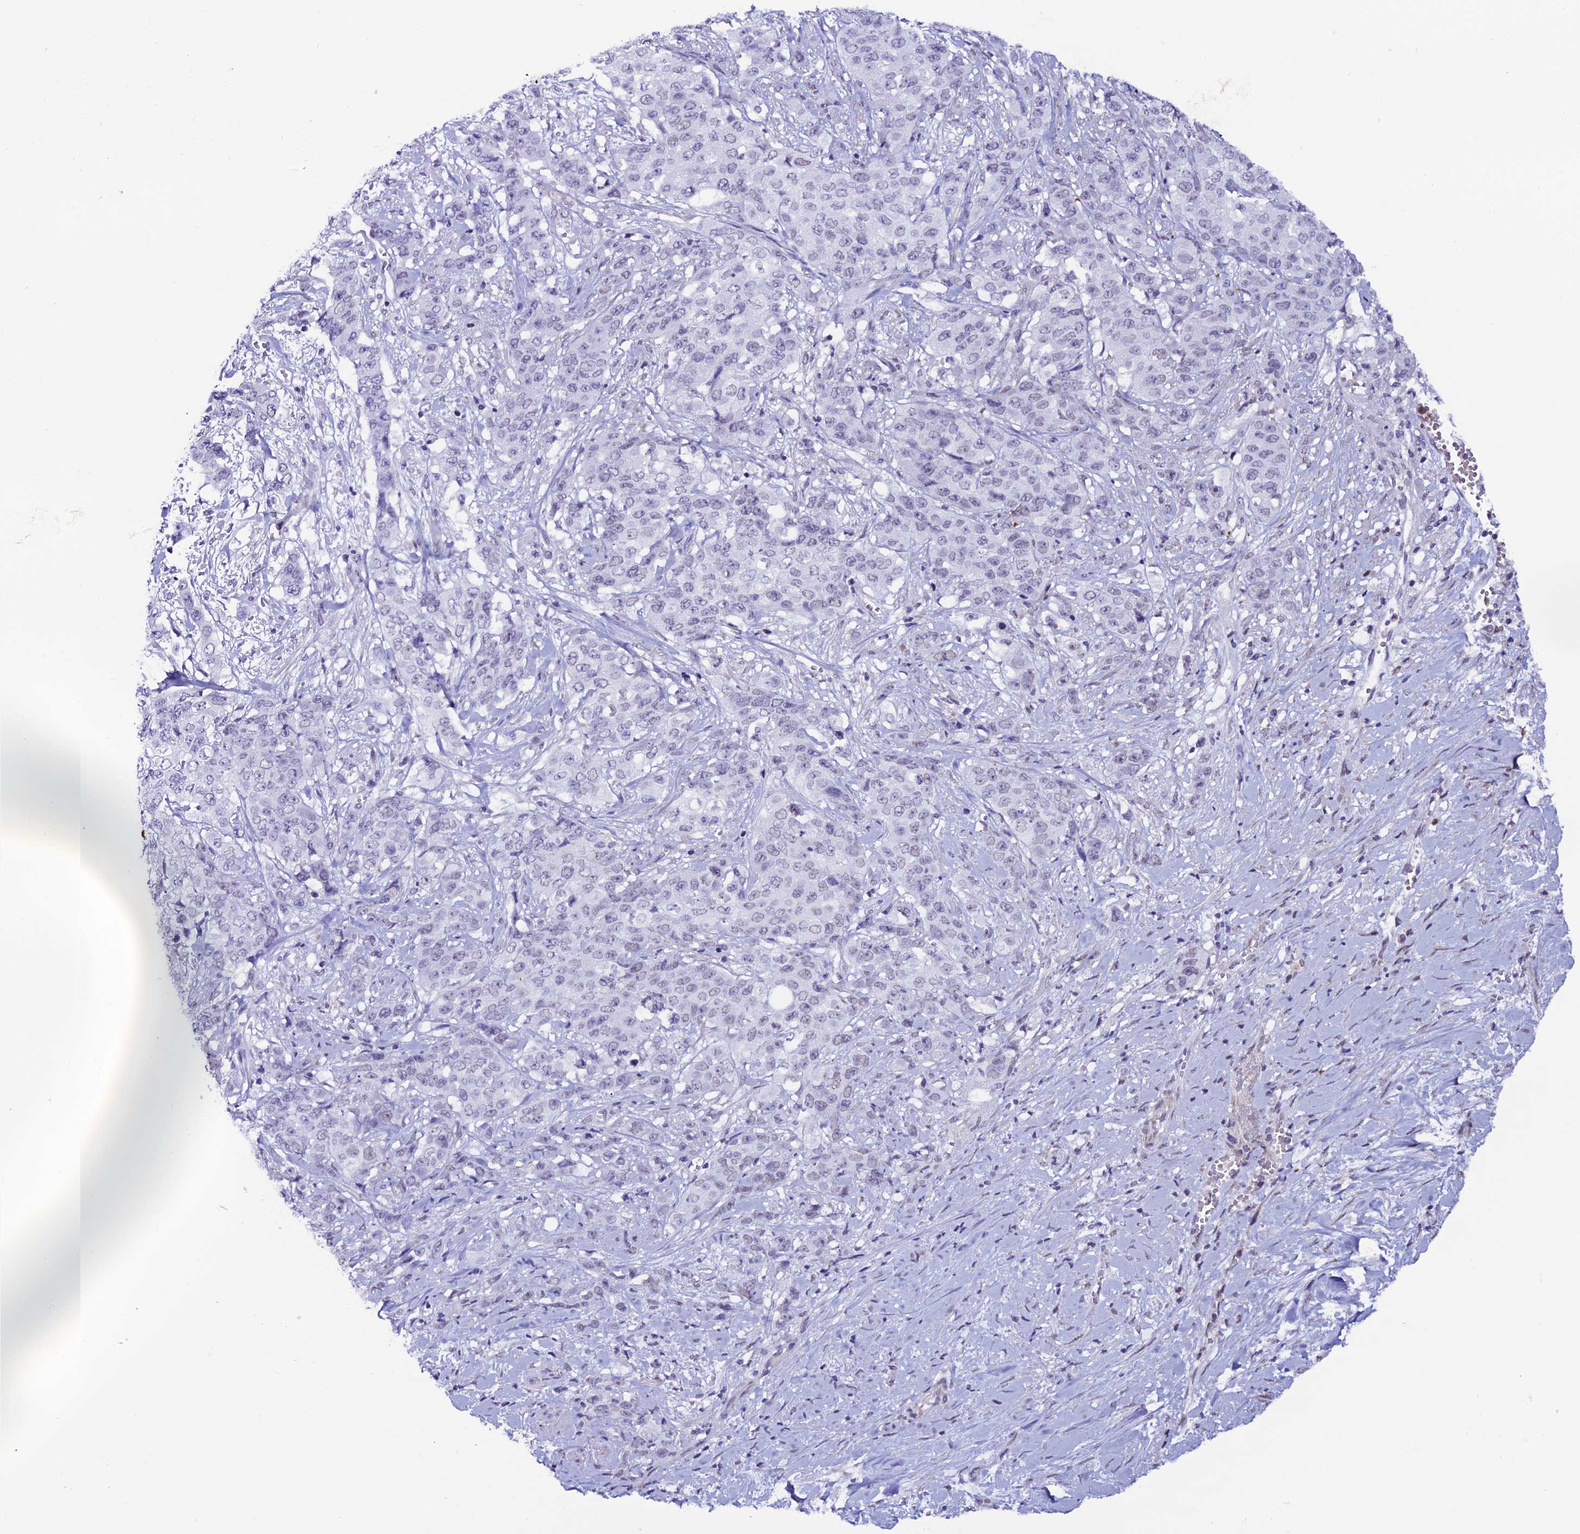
{"staining": {"intensity": "negative", "quantity": "none", "location": "none"}, "tissue": "stomach cancer", "cell_type": "Tumor cells", "image_type": "cancer", "snomed": [{"axis": "morphology", "description": "Adenocarcinoma, NOS"}, {"axis": "topography", "description": "Stomach, upper"}], "caption": "IHC photomicrograph of neoplastic tissue: stomach cancer stained with DAB (3,3'-diaminobenzidine) shows no significant protein expression in tumor cells.", "gene": "COL6A6", "patient": {"sex": "male", "age": 62}}